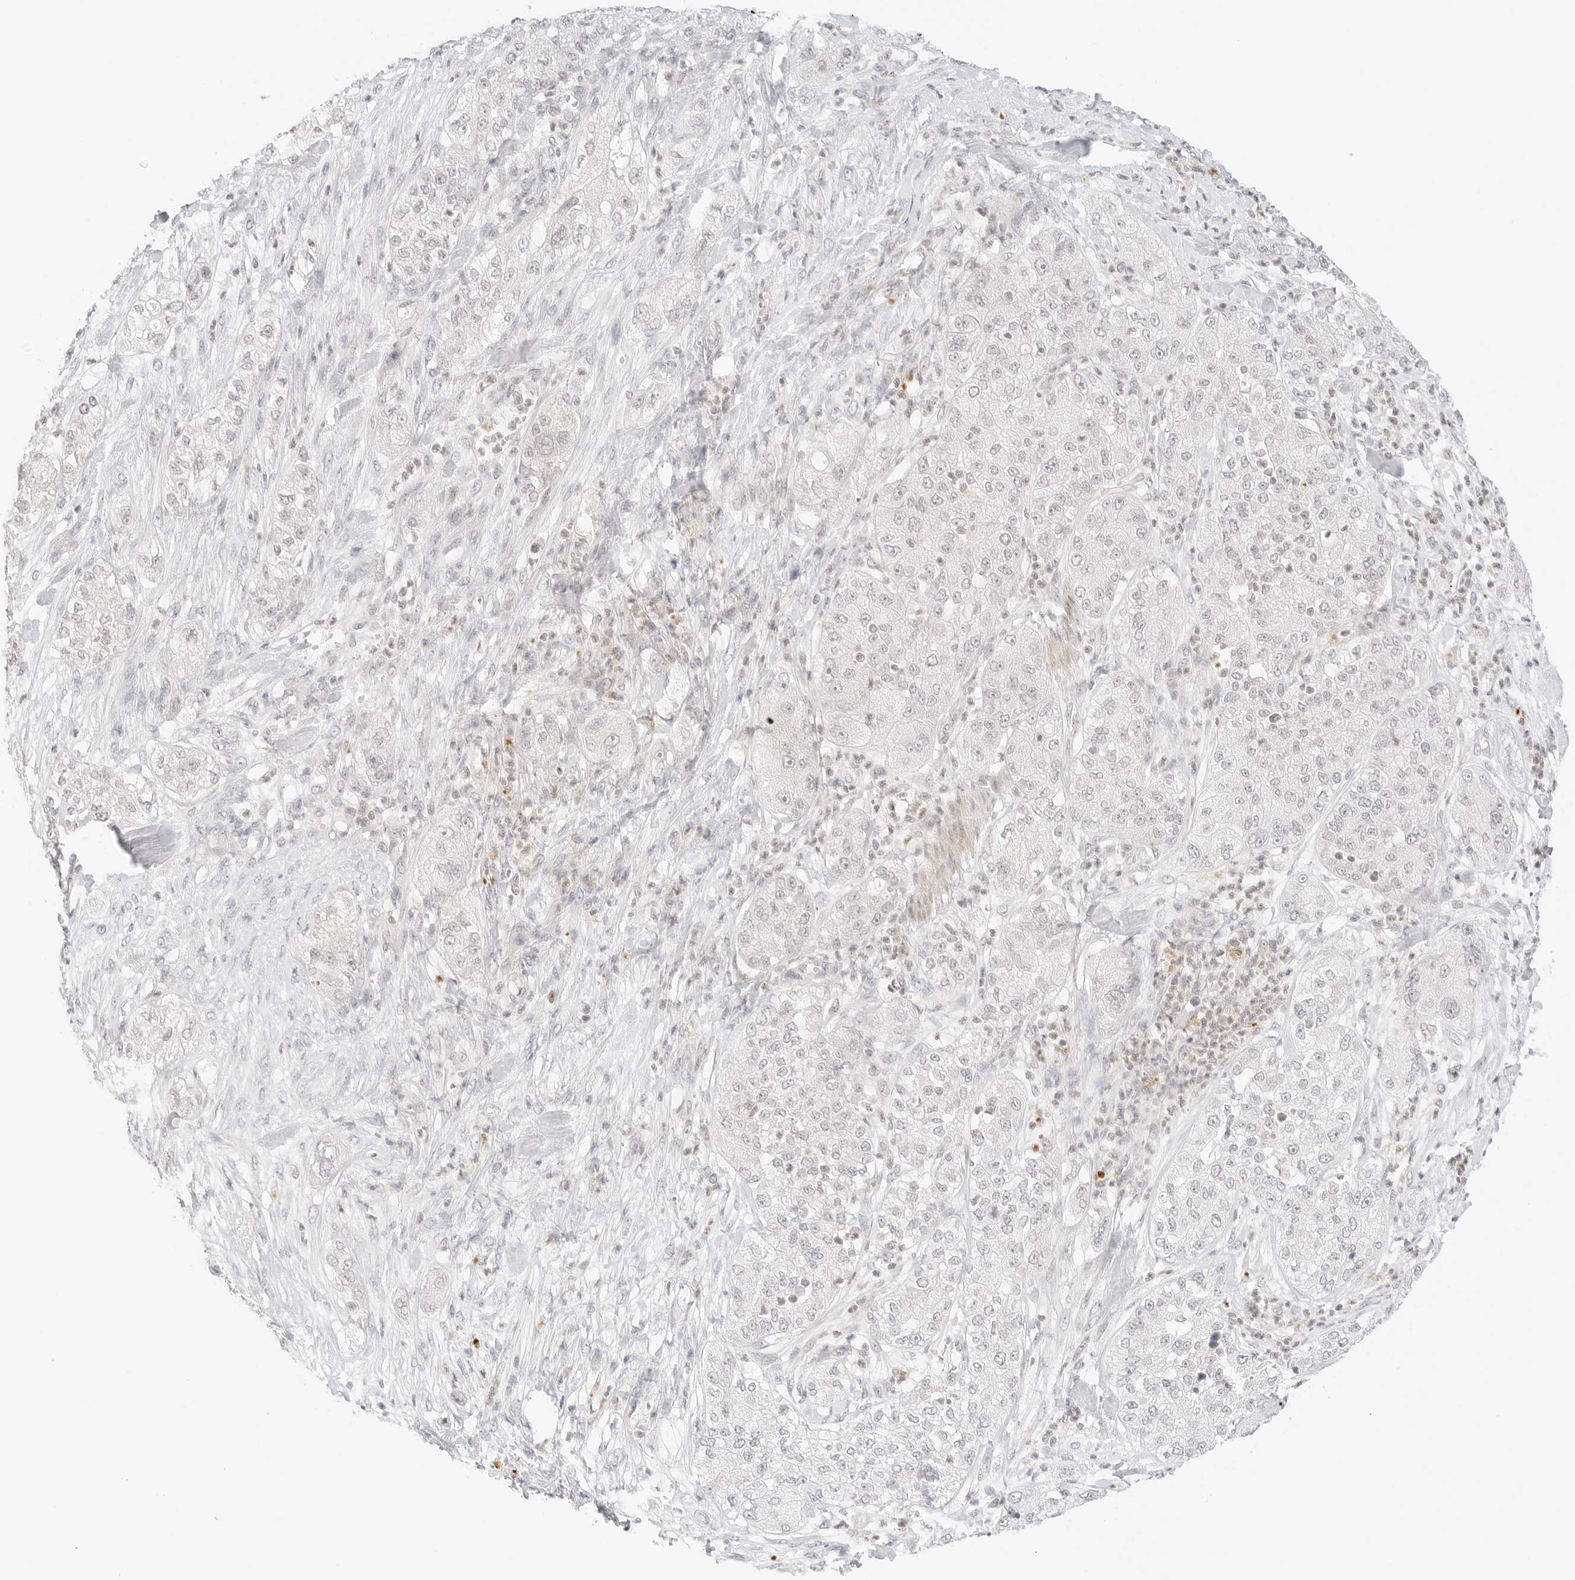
{"staining": {"intensity": "negative", "quantity": "none", "location": "none"}, "tissue": "pancreatic cancer", "cell_type": "Tumor cells", "image_type": "cancer", "snomed": [{"axis": "morphology", "description": "Adenocarcinoma, NOS"}, {"axis": "topography", "description": "Pancreas"}], "caption": "Immunohistochemical staining of pancreatic cancer (adenocarcinoma) reveals no significant positivity in tumor cells. (IHC, brightfield microscopy, high magnification).", "gene": "GNAS", "patient": {"sex": "female", "age": 78}}